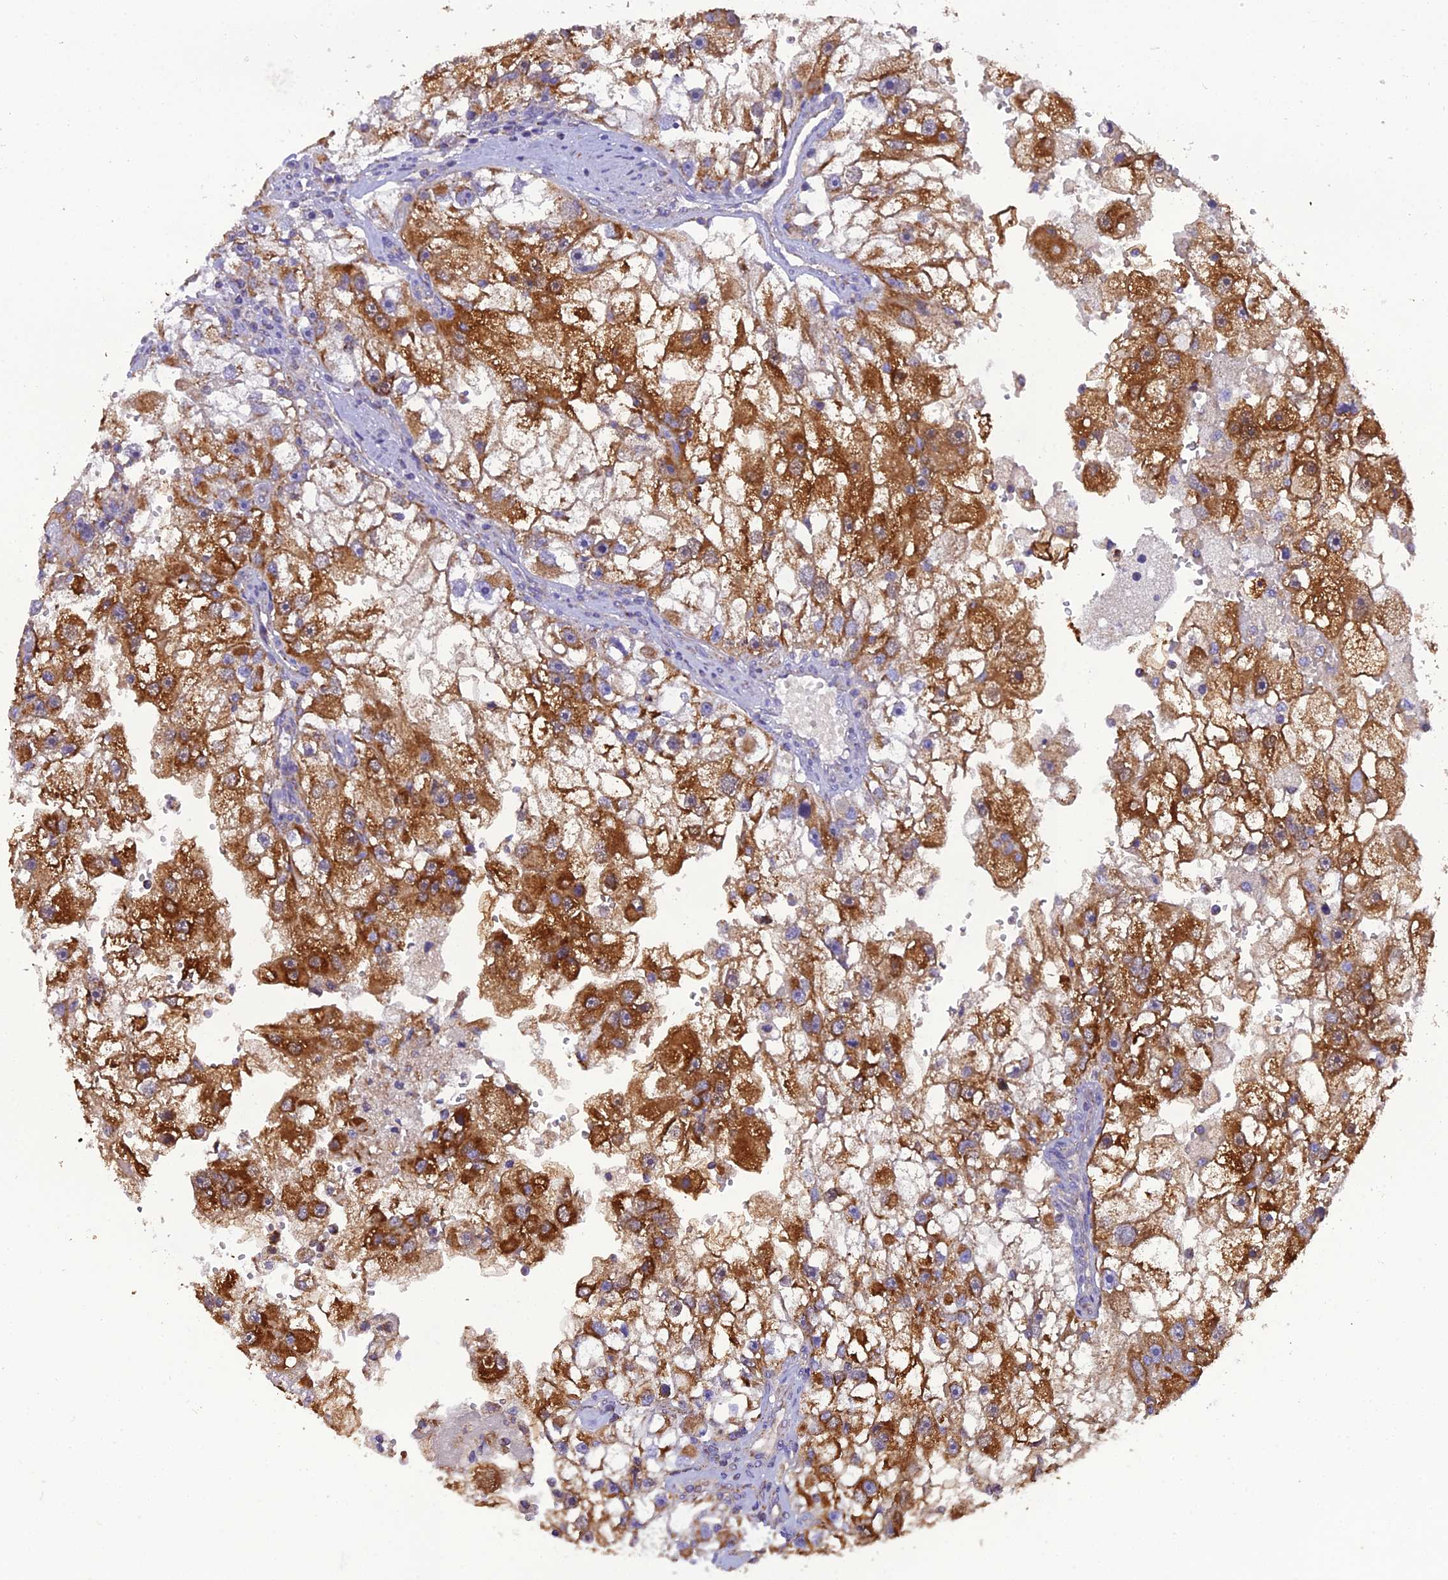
{"staining": {"intensity": "strong", "quantity": ">75%", "location": "cytoplasmic/membranous"}, "tissue": "renal cancer", "cell_type": "Tumor cells", "image_type": "cancer", "snomed": [{"axis": "morphology", "description": "Adenocarcinoma, NOS"}, {"axis": "topography", "description": "Kidney"}], "caption": "Tumor cells show strong cytoplasmic/membranous expression in approximately >75% of cells in renal adenocarcinoma. The staining is performed using DAB (3,3'-diaminobenzidine) brown chromogen to label protein expression. The nuclei are counter-stained blue using hematoxylin.", "gene": "GPD1", "patient": {"sex": "male", "age": 63}}